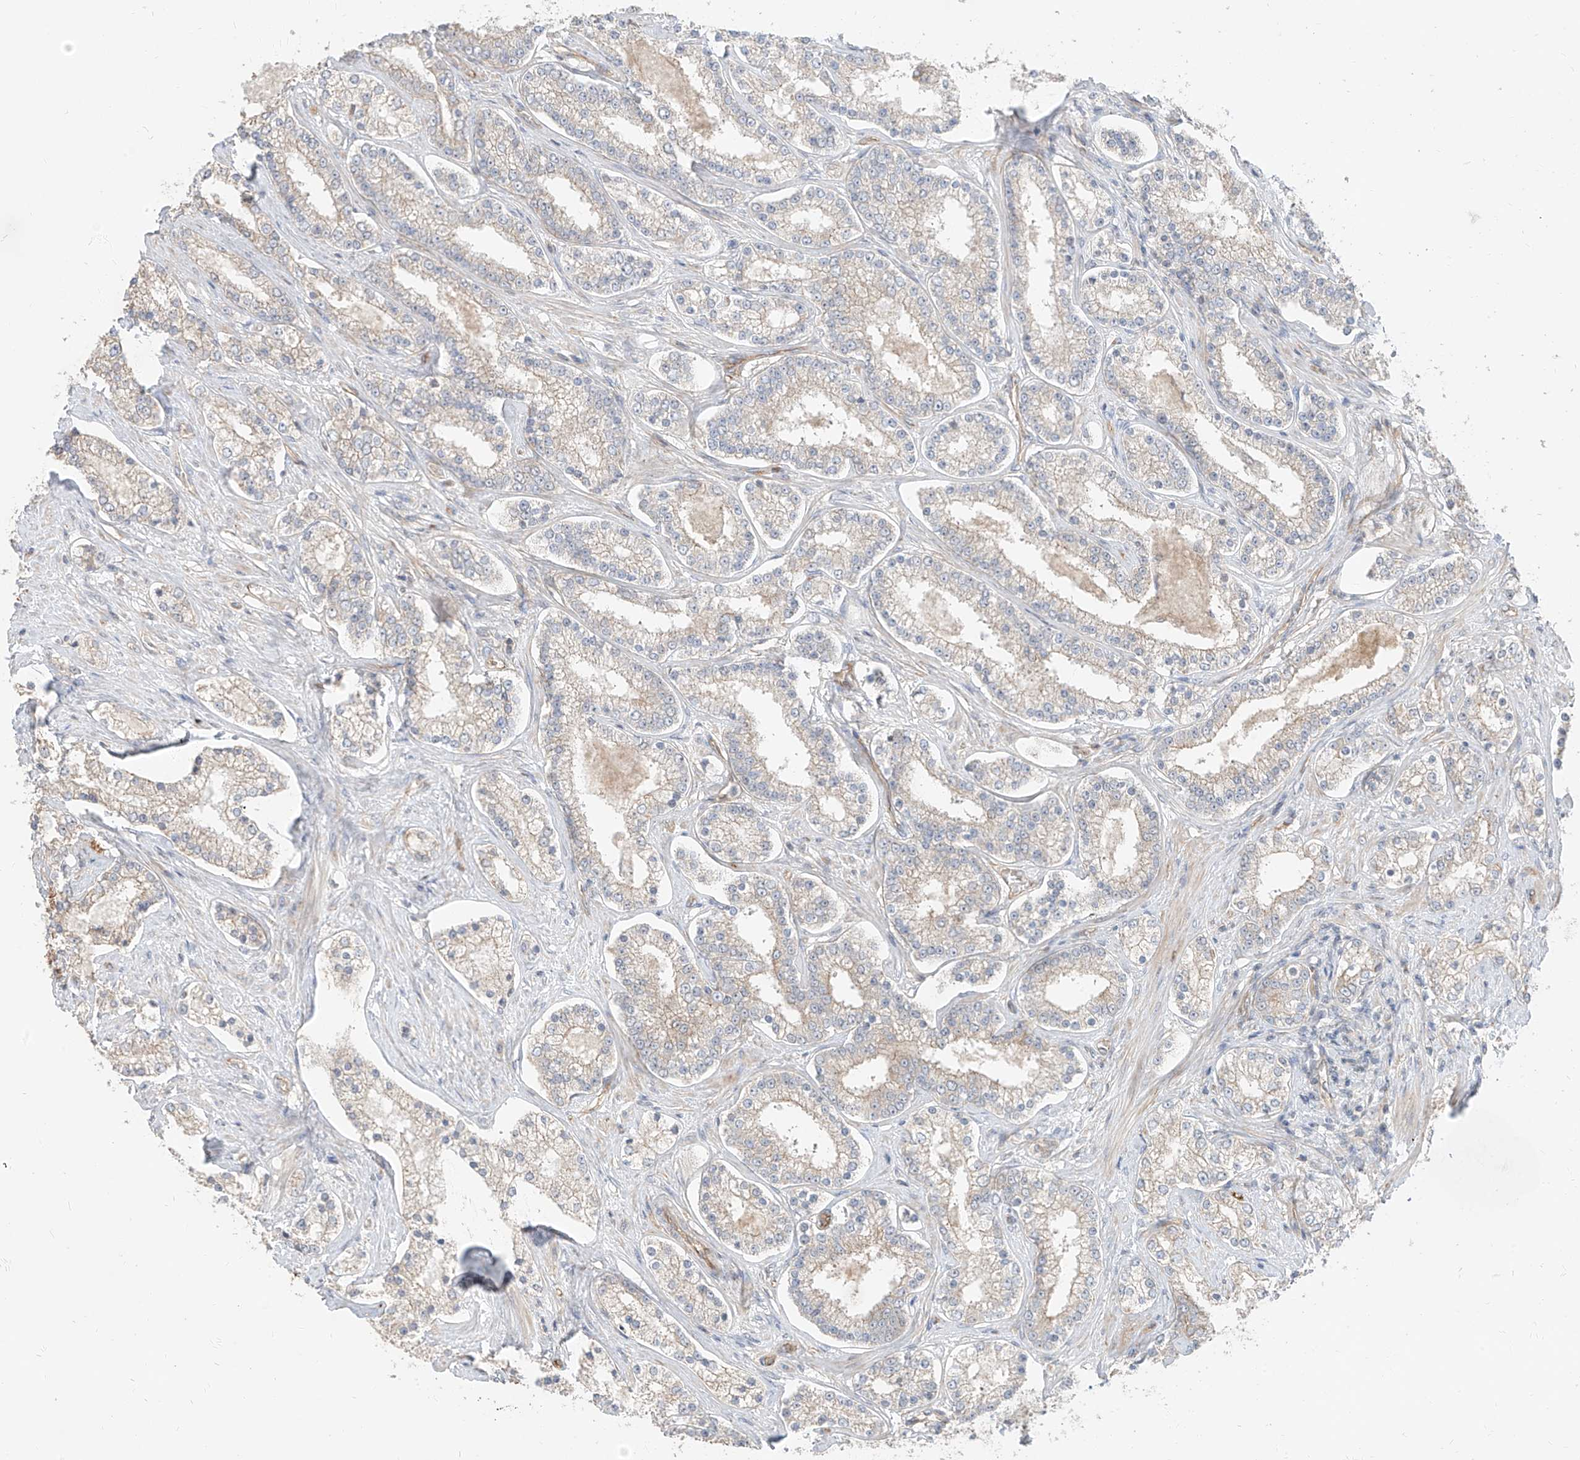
{"staining": {"intensity": "negative", "quantity": "none", "location": "none"}, "tissue": "prostate cancer", "cell_type": "Tumor cells", "image_type": "cancer", "snomed": [{"axis": "morphology", "description": "Normal tissue, NOS"}, {"axis": "morphology", "description": "Adenocarcinoma, High grade"}, {"axis": "topography", "description": "Prostate"}], "caption": "Immunohistochemistry (IHC) image of neoplastic tissue: prostate cancer stained with DAB (3,3'-diaminobenzidine) shows no significant protein expression in tumor cells.", "gene": "EPHX4", "patient": {"sex": "male", "age": 83}}